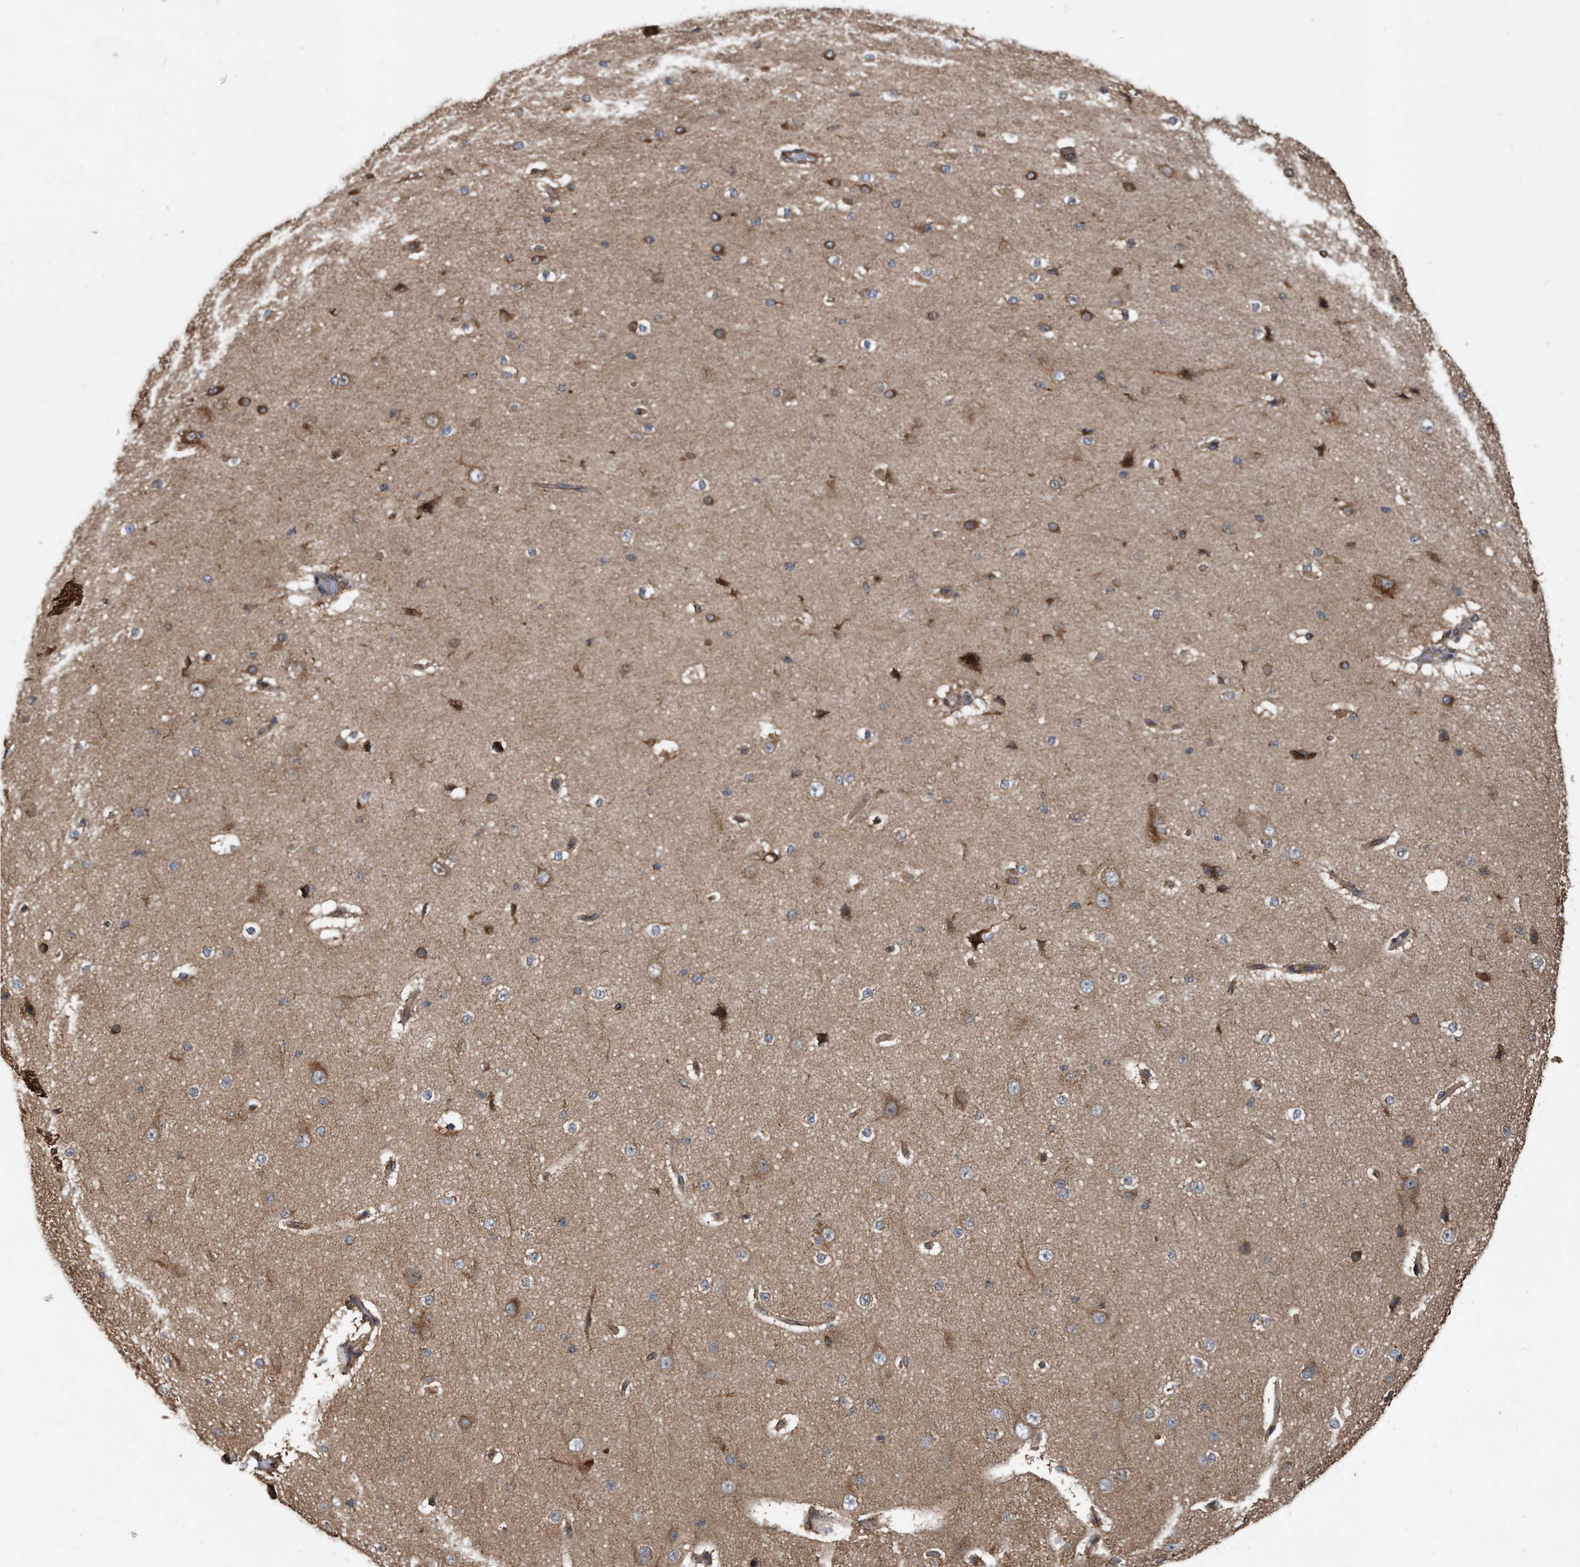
{"staining": {"intensity": "moderate", "quantity": ">75%", "location": "cytoplasmic/membranous"}, "tissue": "cerebral cortex", "cell_type": "Endothelial cells", "image_type": "normal", "snomed": [{"axis": "morphology", "description": "Normal tissue, NOS"}, {"axis": "morphology", "description": "Developmental malformation"}, {"axis": "topography", "description": "Cerebral cortex"}], "caption": "This micrograph exhibits immunohistochemistry (IHC) staining of benign human cerebral cortex, with medium moderate cytoplasmic/membranous expression in about >75% of endothelial cells.", "gene": "FAM136A", "patient": {"sex": "female", "age": 30}}